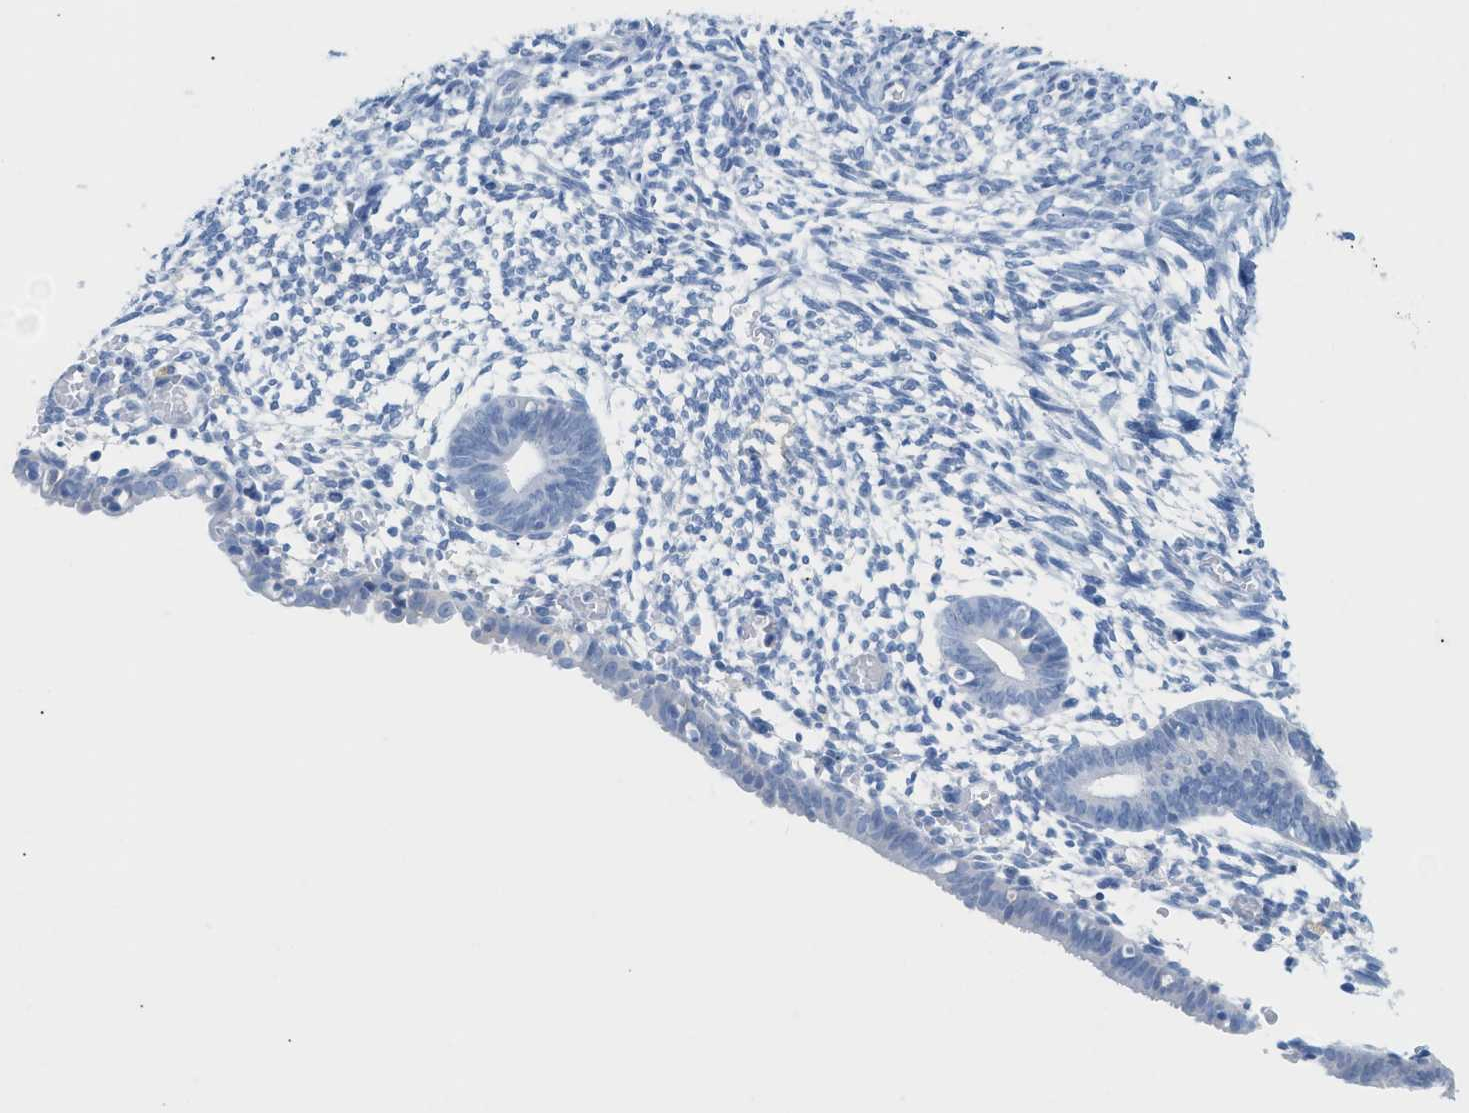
{"staining": {"intensity": "negative", "quantity": "none", "location": "none"}, "tissue": "endometrium", "cell_type": "Cells in endometrial stroma", "image_type": "normal", "snomed": [{"axis": "morphology", "description": "Normal tissue, NOS"}, {"axis": "morphology", "description": "Atrophy, NOS"}, {"axis": "topography", "description": "Uterus"}, {"axis": "topography", "description": "Endometrium"}], "caption": "Endometrium stained for a protein using IHC demonstrates no positivity cells in endometrial stroma.", "gene": "PAPPA", "patient": {"sex": "female", "age": 68}}